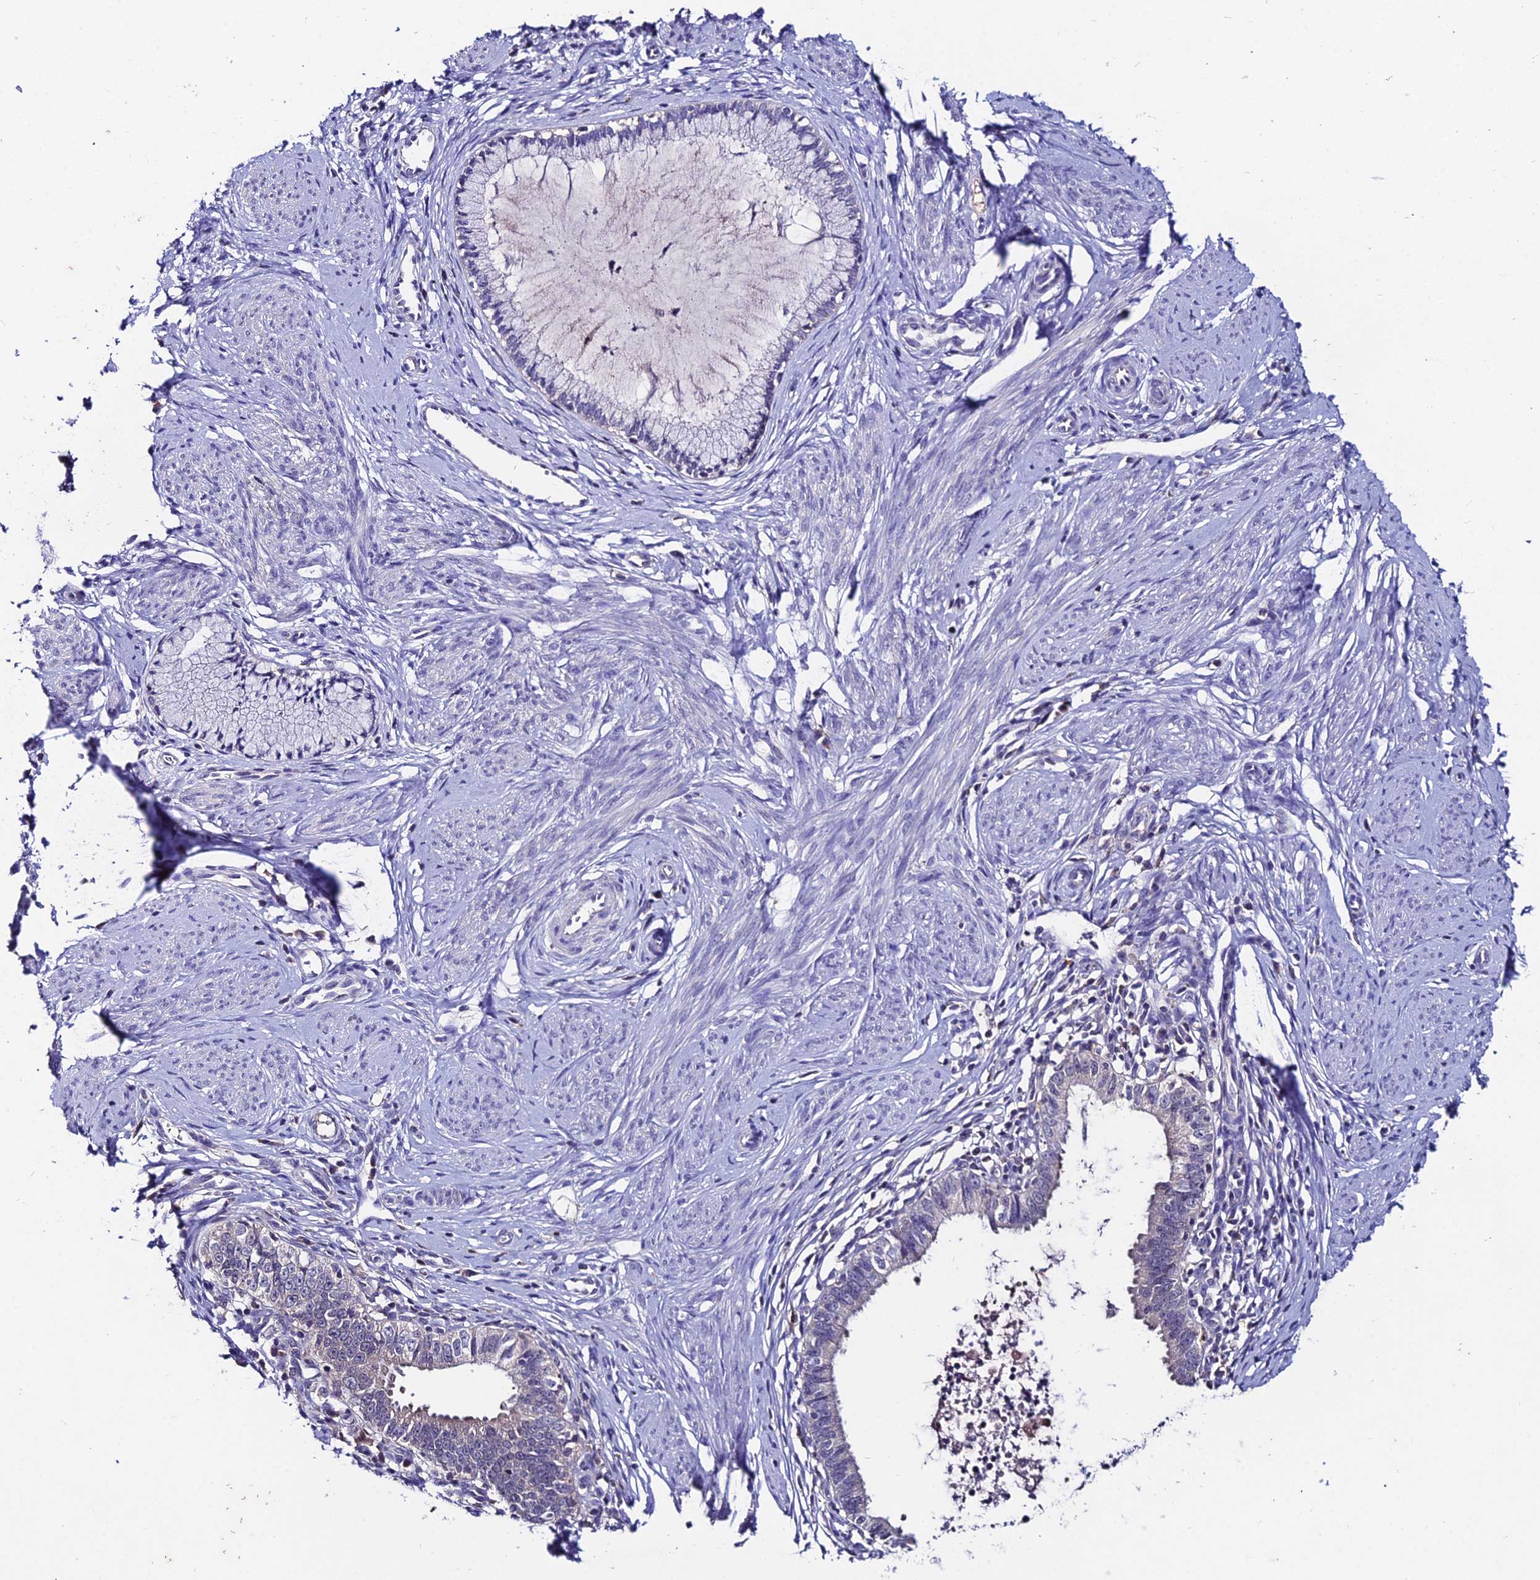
{"staining": {"intensity": "weak", "quantity": "<25%", "location": "cytoplasmic/membranous"}, "tissue": "cervical cancer", "cell_type": "Tumor cells", "image_type": "cancer", "snomed": [{"axis": "morphology", "description": "Adenocarcinoma, NOS"}, {"axis": "topography", "description": "Cervix"}], "caption": "IHC image of human adenocarcinoma (cervical) stained for a protein (brown), which displays no expression in tumor cells.", "gene": "LGALS7", "patient": {"sex": "female", "age": 36}}